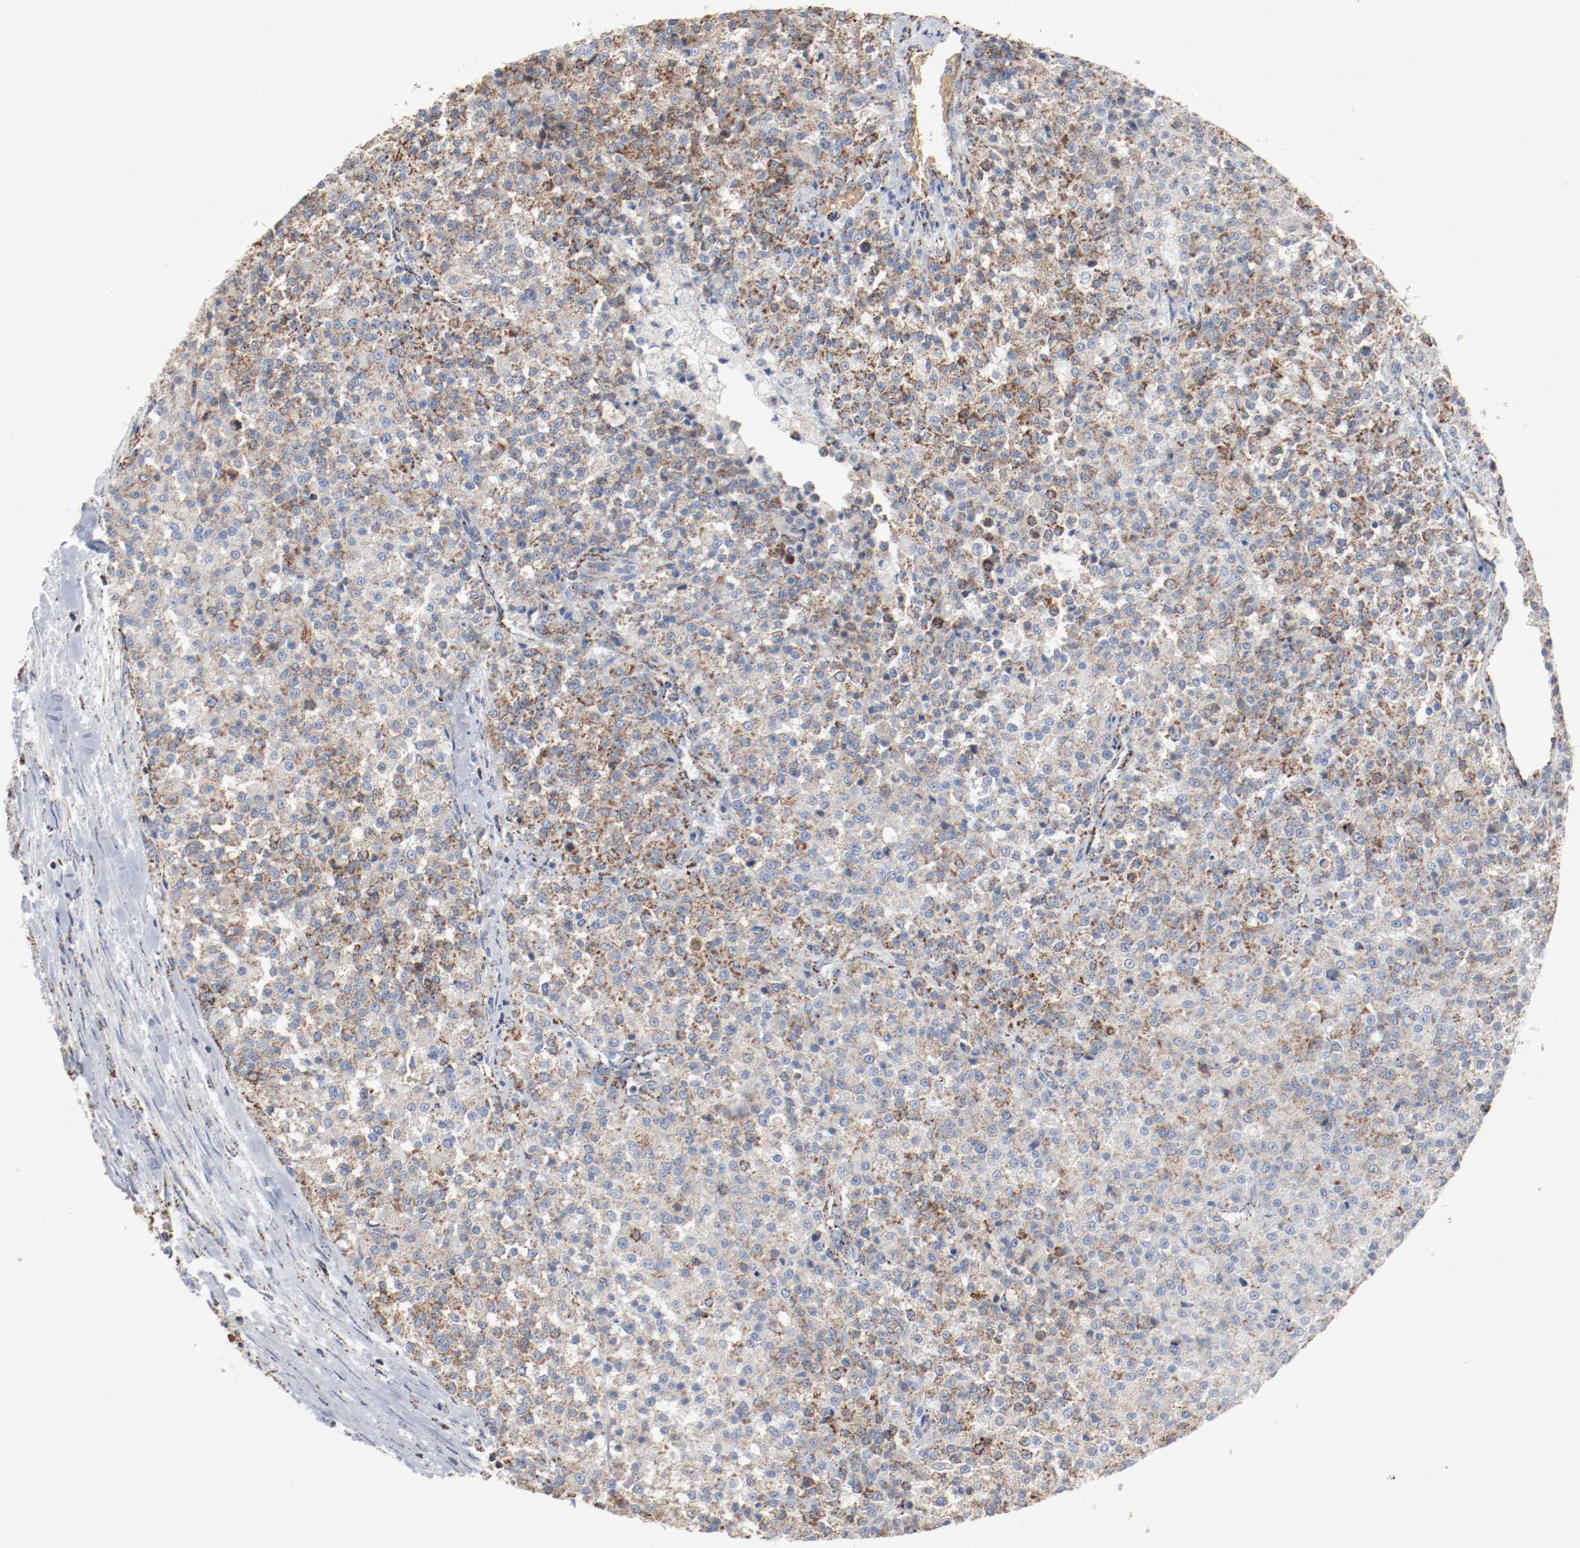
{"staining": {"intensity": "moderate", "quantity": ">75%", "location": "cytoplasmic/membranous"}, "tissue": "testis cancer", "cell_type": "Tumor cells", "image_type": "cancer", "snomed": [{"axis": "morphology", "description": "Seminoma, NOS"}, {"axis": "topography", "description": "Testis"}], "caption": "The immunohistochemical stain shows moderate cytoplasmic/membranous staining in tumor cells of seminoma (testis) tissue.", "gene": "NDUFB8", "patient": {"sex": "male", "age": 59}}